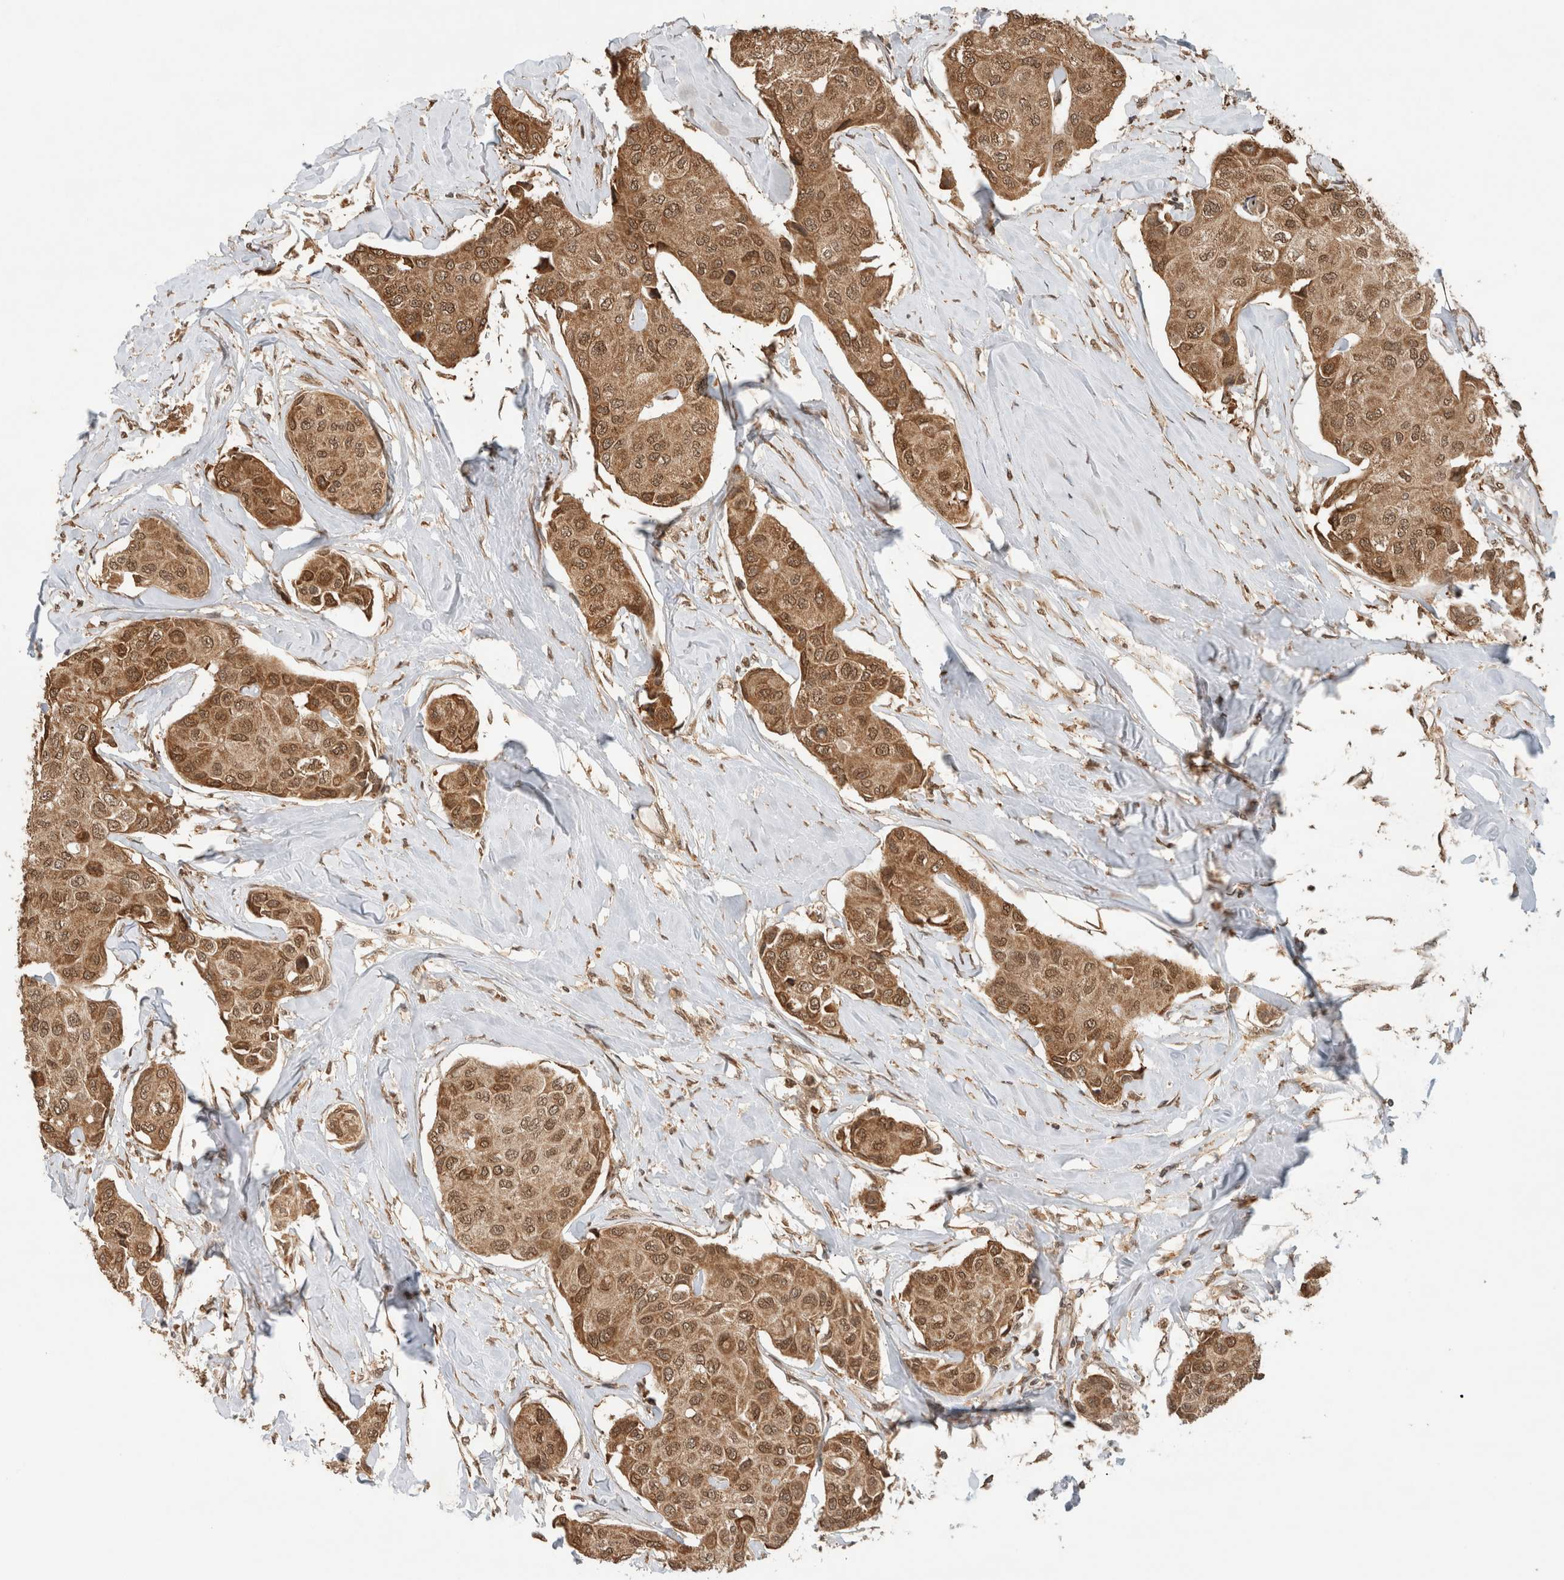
{"staining": {"intensity": "moderate", "quantity": ">75%", "location": "cytoplasmic/membranous,nuclear"}, "tissue": "breast cancer", "cell_type": "Tumor cells", "image_type": "cancer", "snomed": [{"axis": "morphology", "description": "Duct carcinoma"}, {"axis": "topography", "description": "Breast"}], "caption": "Invasive ductal carcinoma (breast) tissue reveals moderate cytoplasmic/membranous and nuclear expression in approximately >75% of tumor cells, visualized by immunohistochemistry.", "gene": "C1orf21", "patient": {"sex": "female", "age": 80}}